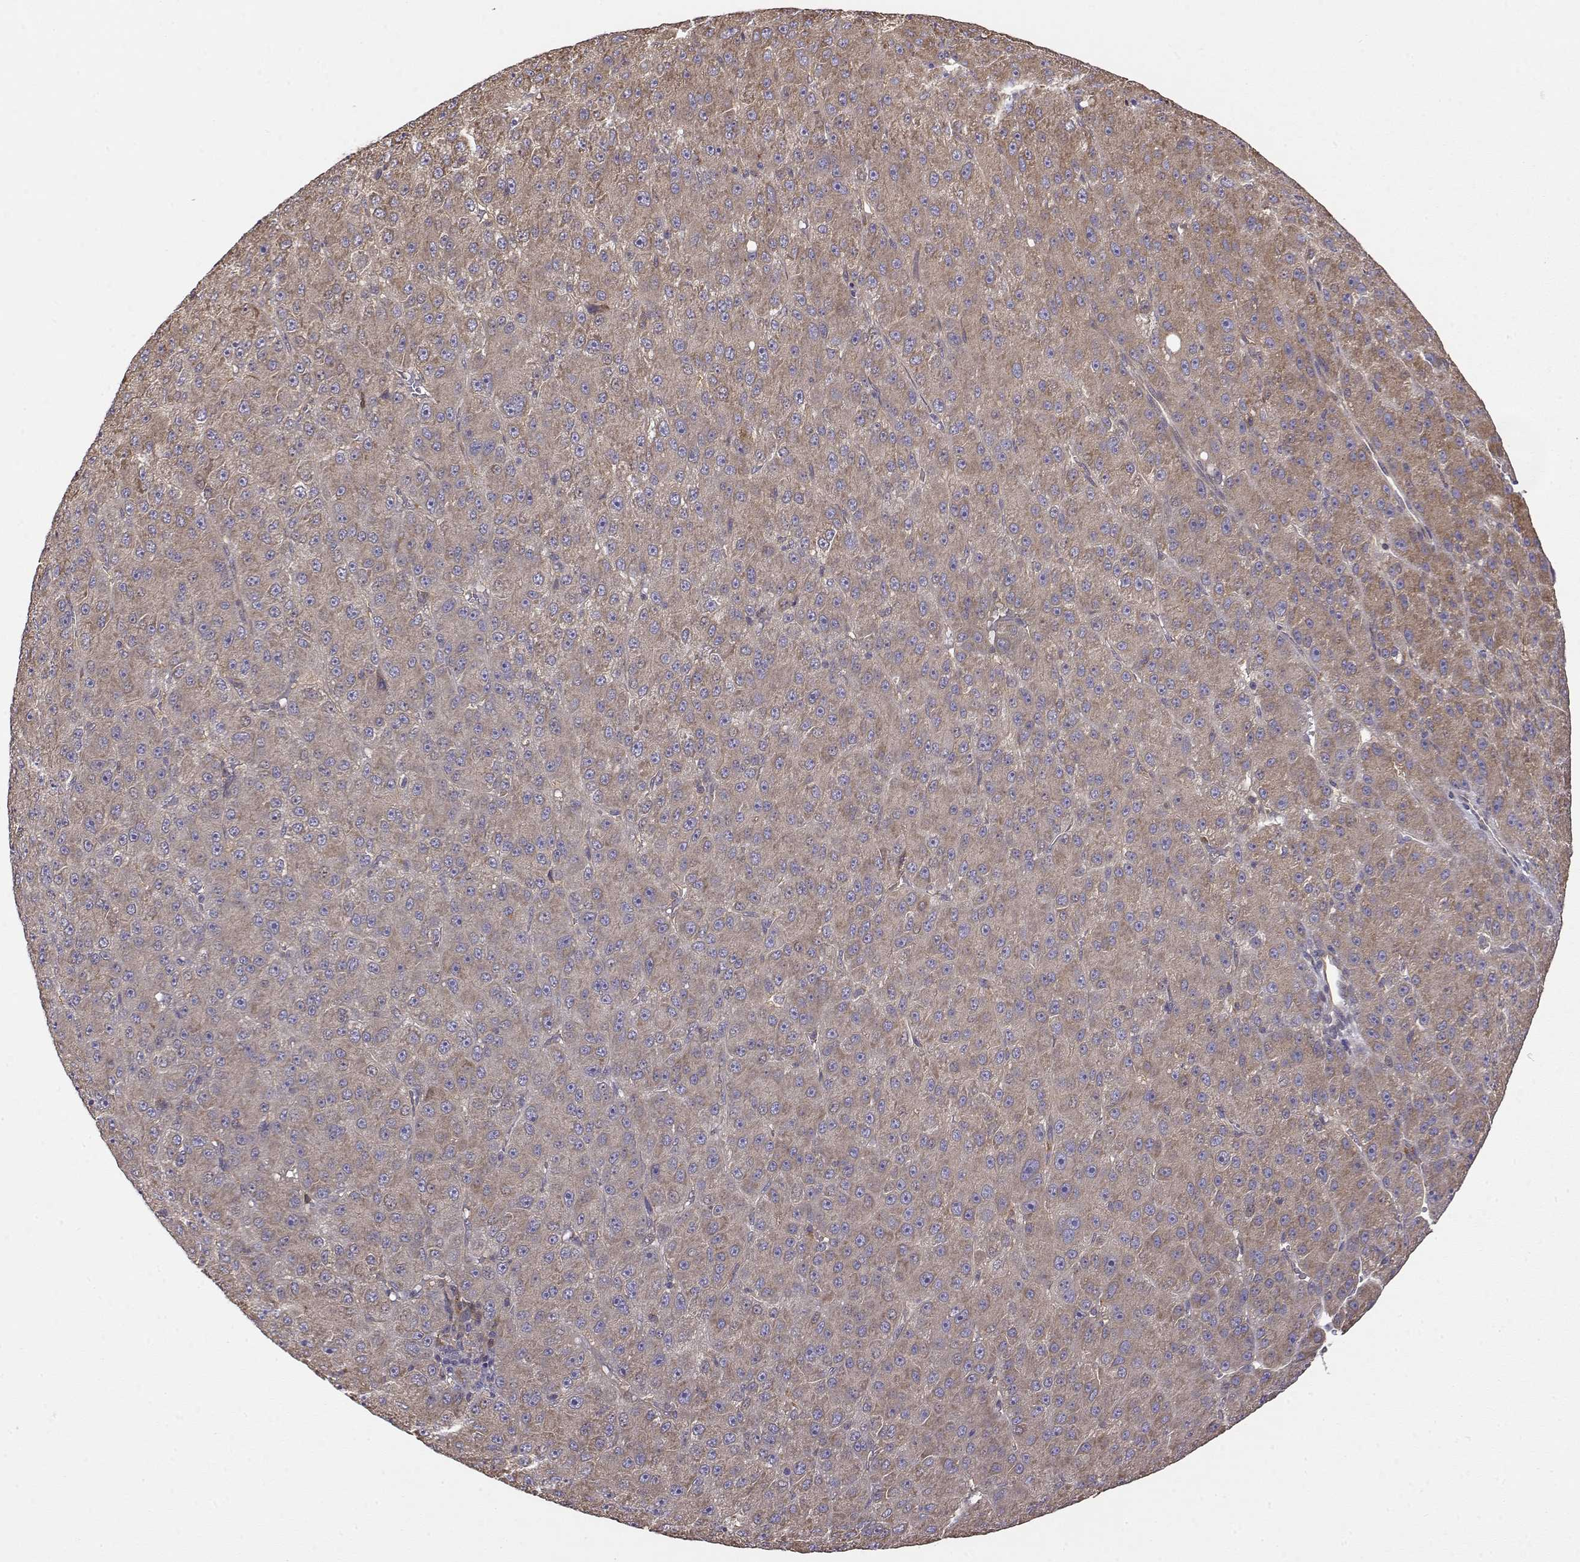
{"staining": {"intensity": "weak", "quantity": "25%-75%", "location": "cytoplasmic/membranous"}, "tissue": "liver cancer", "cell_type": "Tumor cells", "image_type": "cancer", "snomed": [{"axis": "morphology", "description": "Carcinoma, Hepatocellular, NOS"}, {"axis": "topography", "description": "Liver"}], "caption": "This is an image of IHC staining of liver hepatocellular carcinoma, which shows weak expression in the cytoplasmic/membranous of tumor cells.", "gene": "CRIM1", "patient": {"sex": "male", "age": 67}}